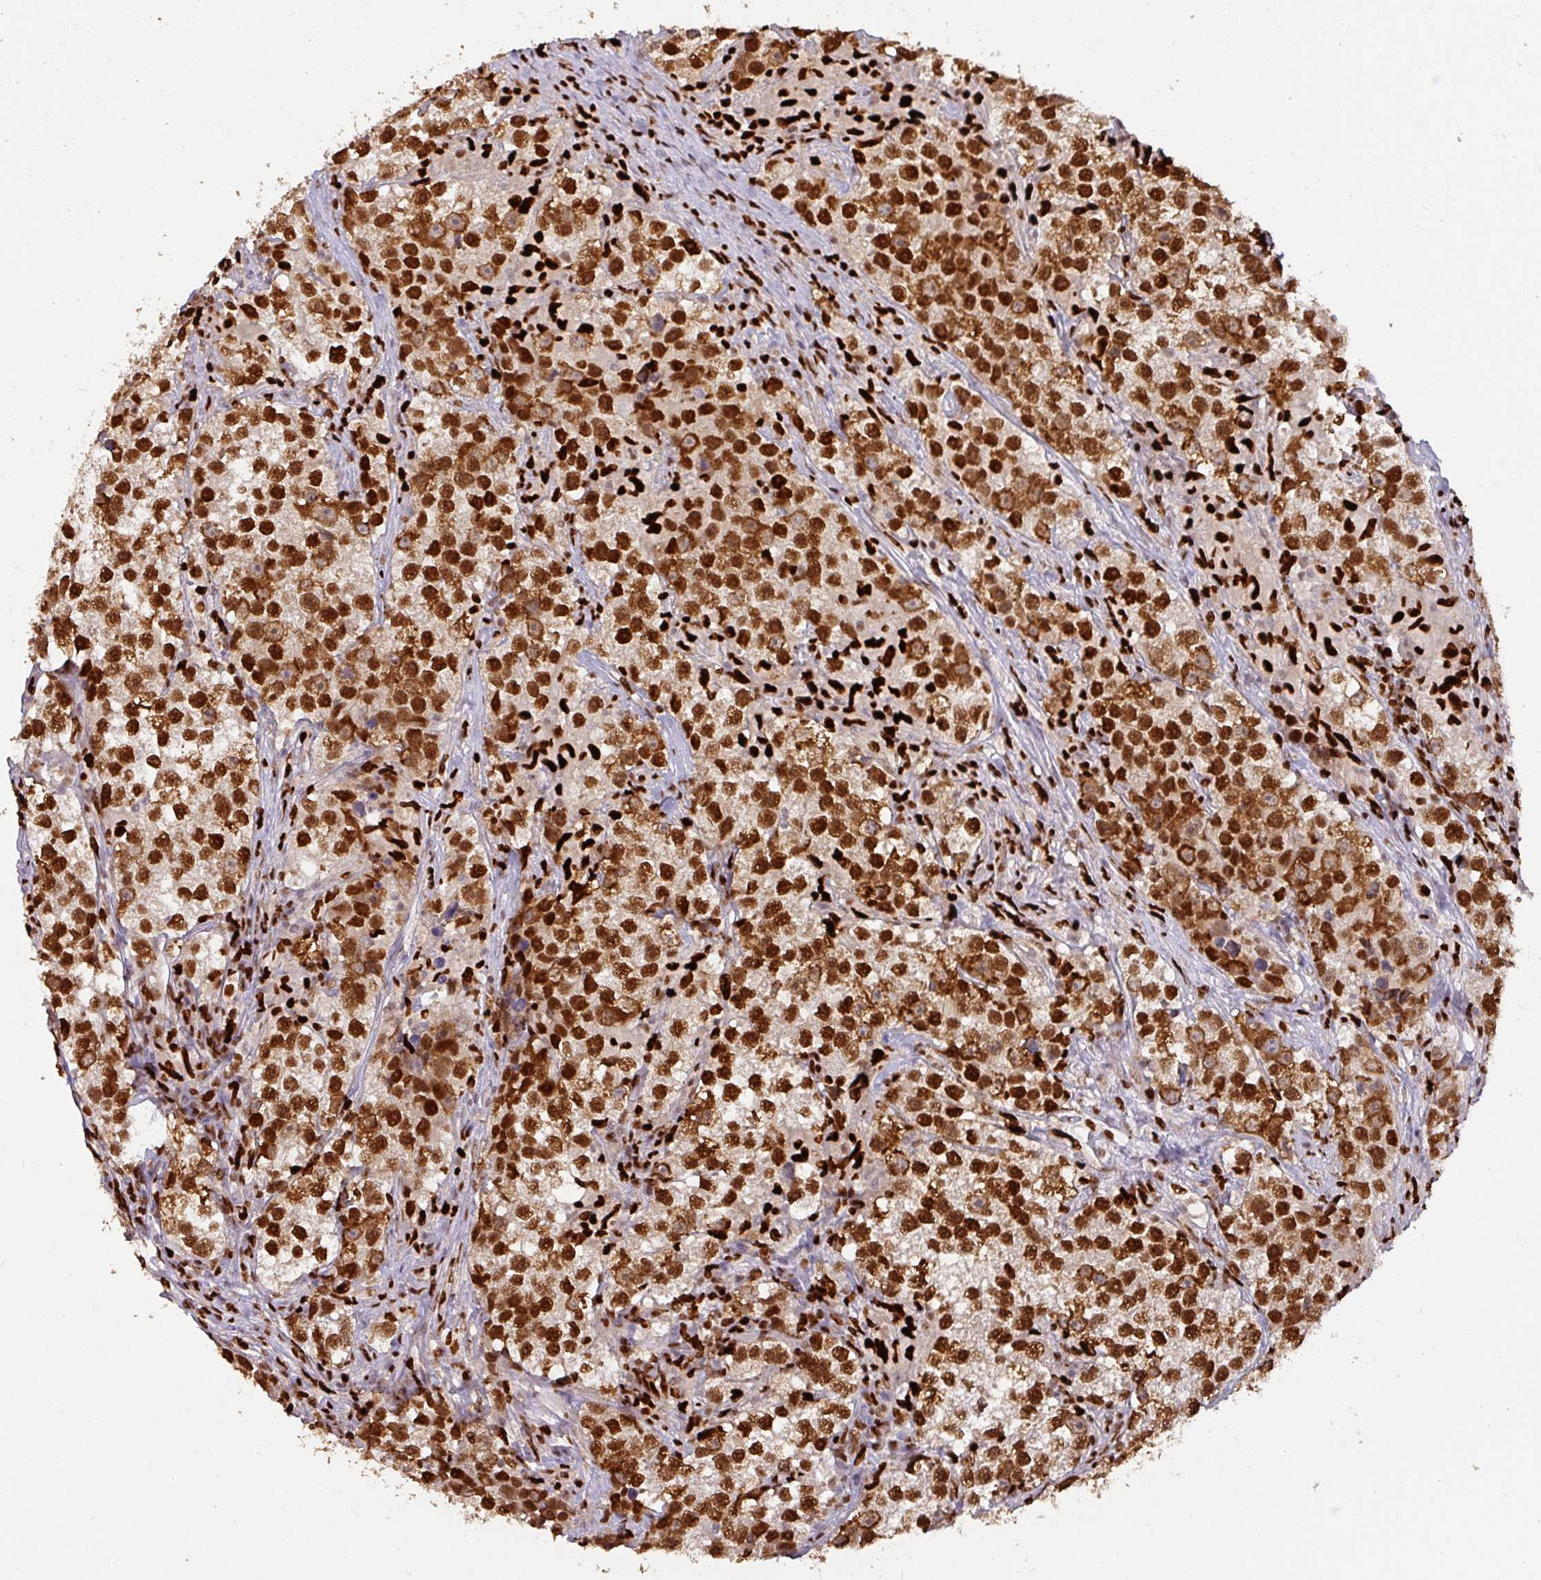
{"staining": {"intensity": "strong", "quantity": ">75%", "location": "nuclear"}, "tissue": "testis cancer", "cell_type": "Tumor cells", "image_type": "cancer", "snomed": [{"axis": "morphology", "description": "Seminoma, NOS"}, {"axis": "topography", "description": "Testis"}], "caption": "Immunohistochemical staining of testis seminoma shows high levels of strong nuclear expression in about >75% of tumor cells. Using DAB (brown) and hematoxylin (blue) stains, captured at high magnification using brightfield microscopy.", "gene": "SAMHD1", "patient": {"sex": "male", "age": 46}}